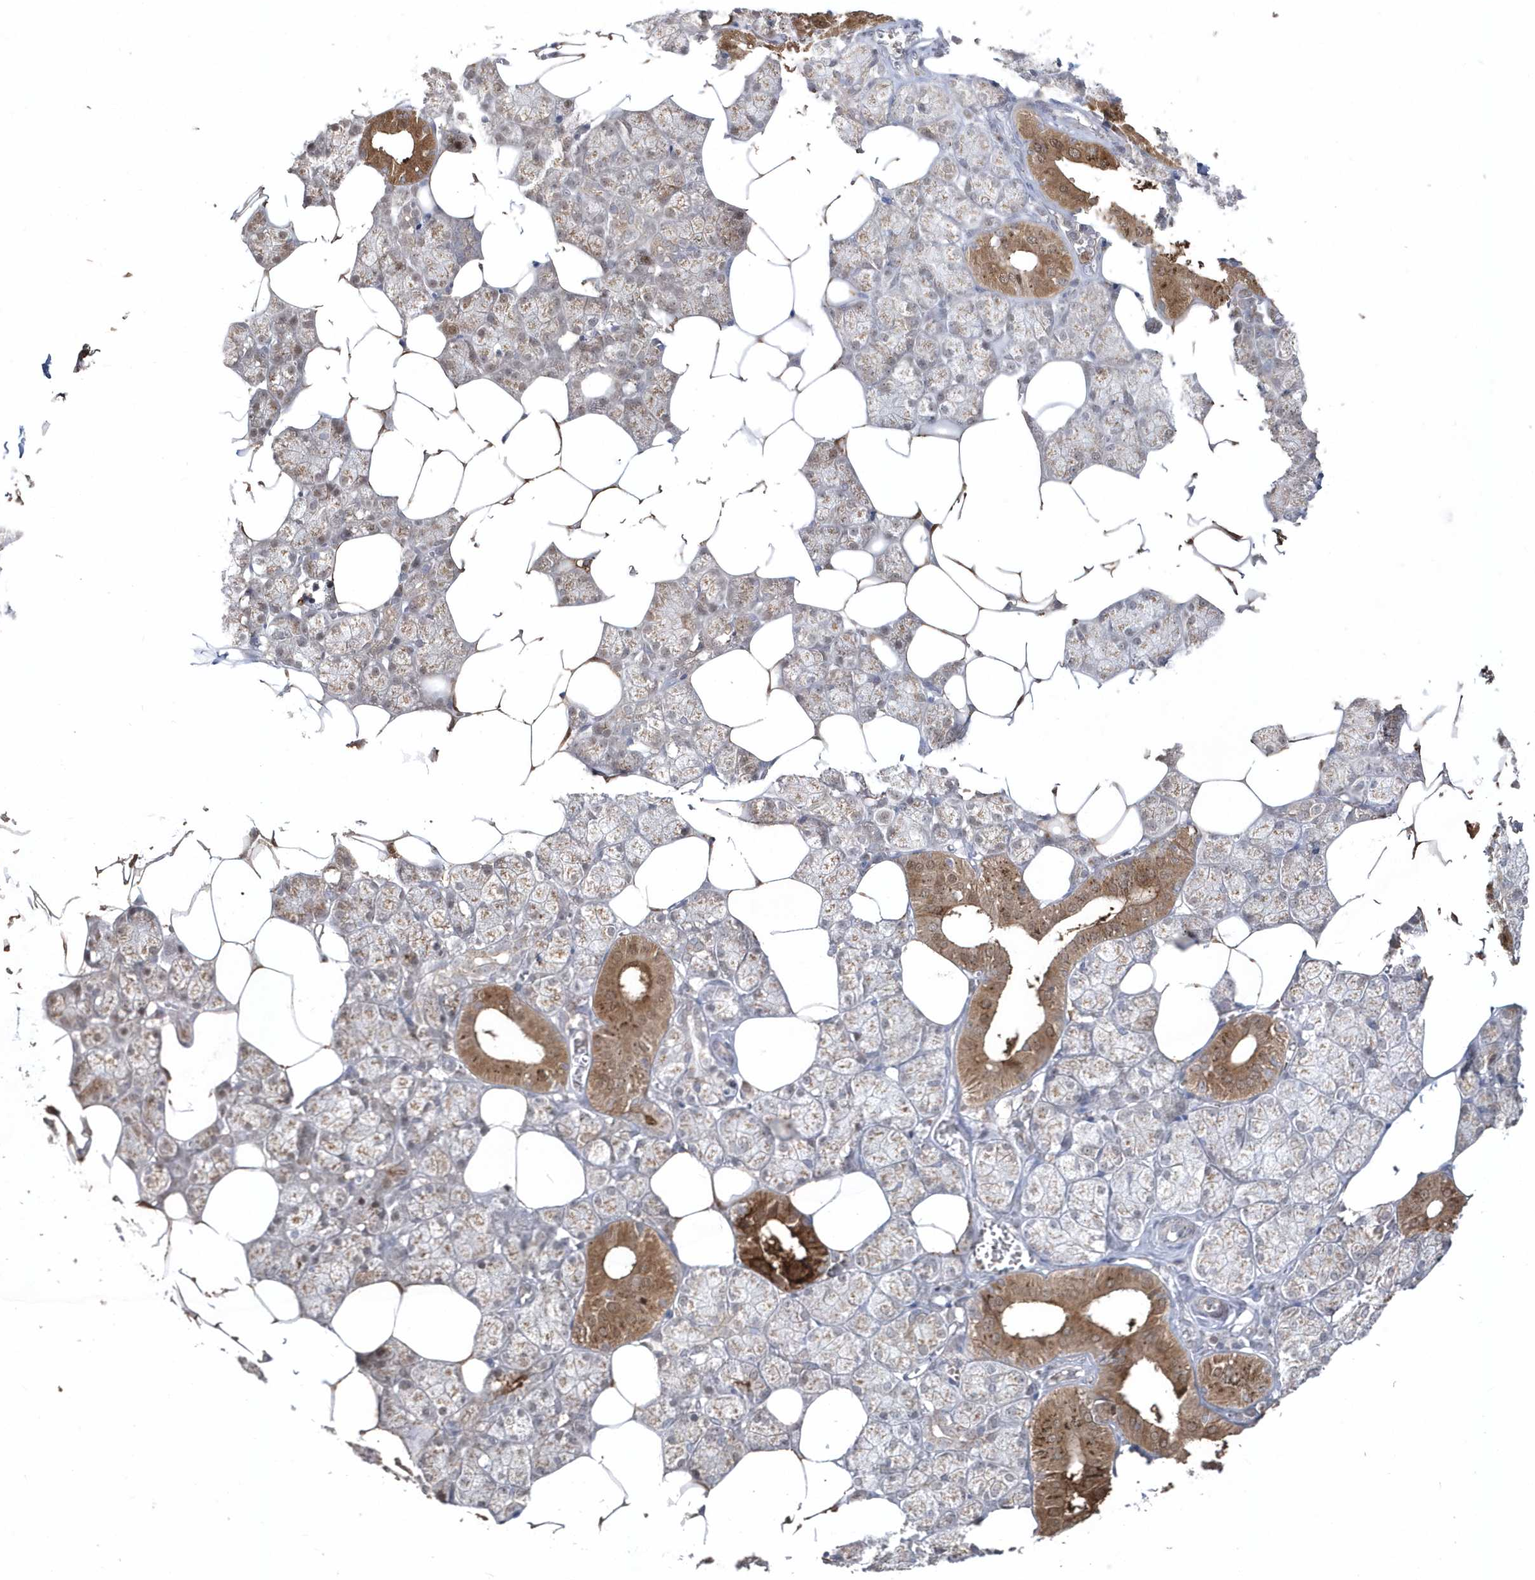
{"staining": {"intensity": "moderate", "quantity": "25%-75%", "location": "cytoplasmic/membranous"}, "tissue": "salivary gland", "cell_type": "Glandular cells", "image_type": "normal", "snomed": [{"axis": "morphology", "description": "Normal tissue, NOS"}, {"axis": "topography", "description": "Salivary gland"}], "caption": "An immunohistochemistry histopathology image of normal tissue is shown. Protein staining in brown highlights moderate cytoplasmic/membranous positivity in salivary gland within glandular cells.", "gene": "GEMIN6", "patient": {"sex": "male", "age": 62}}